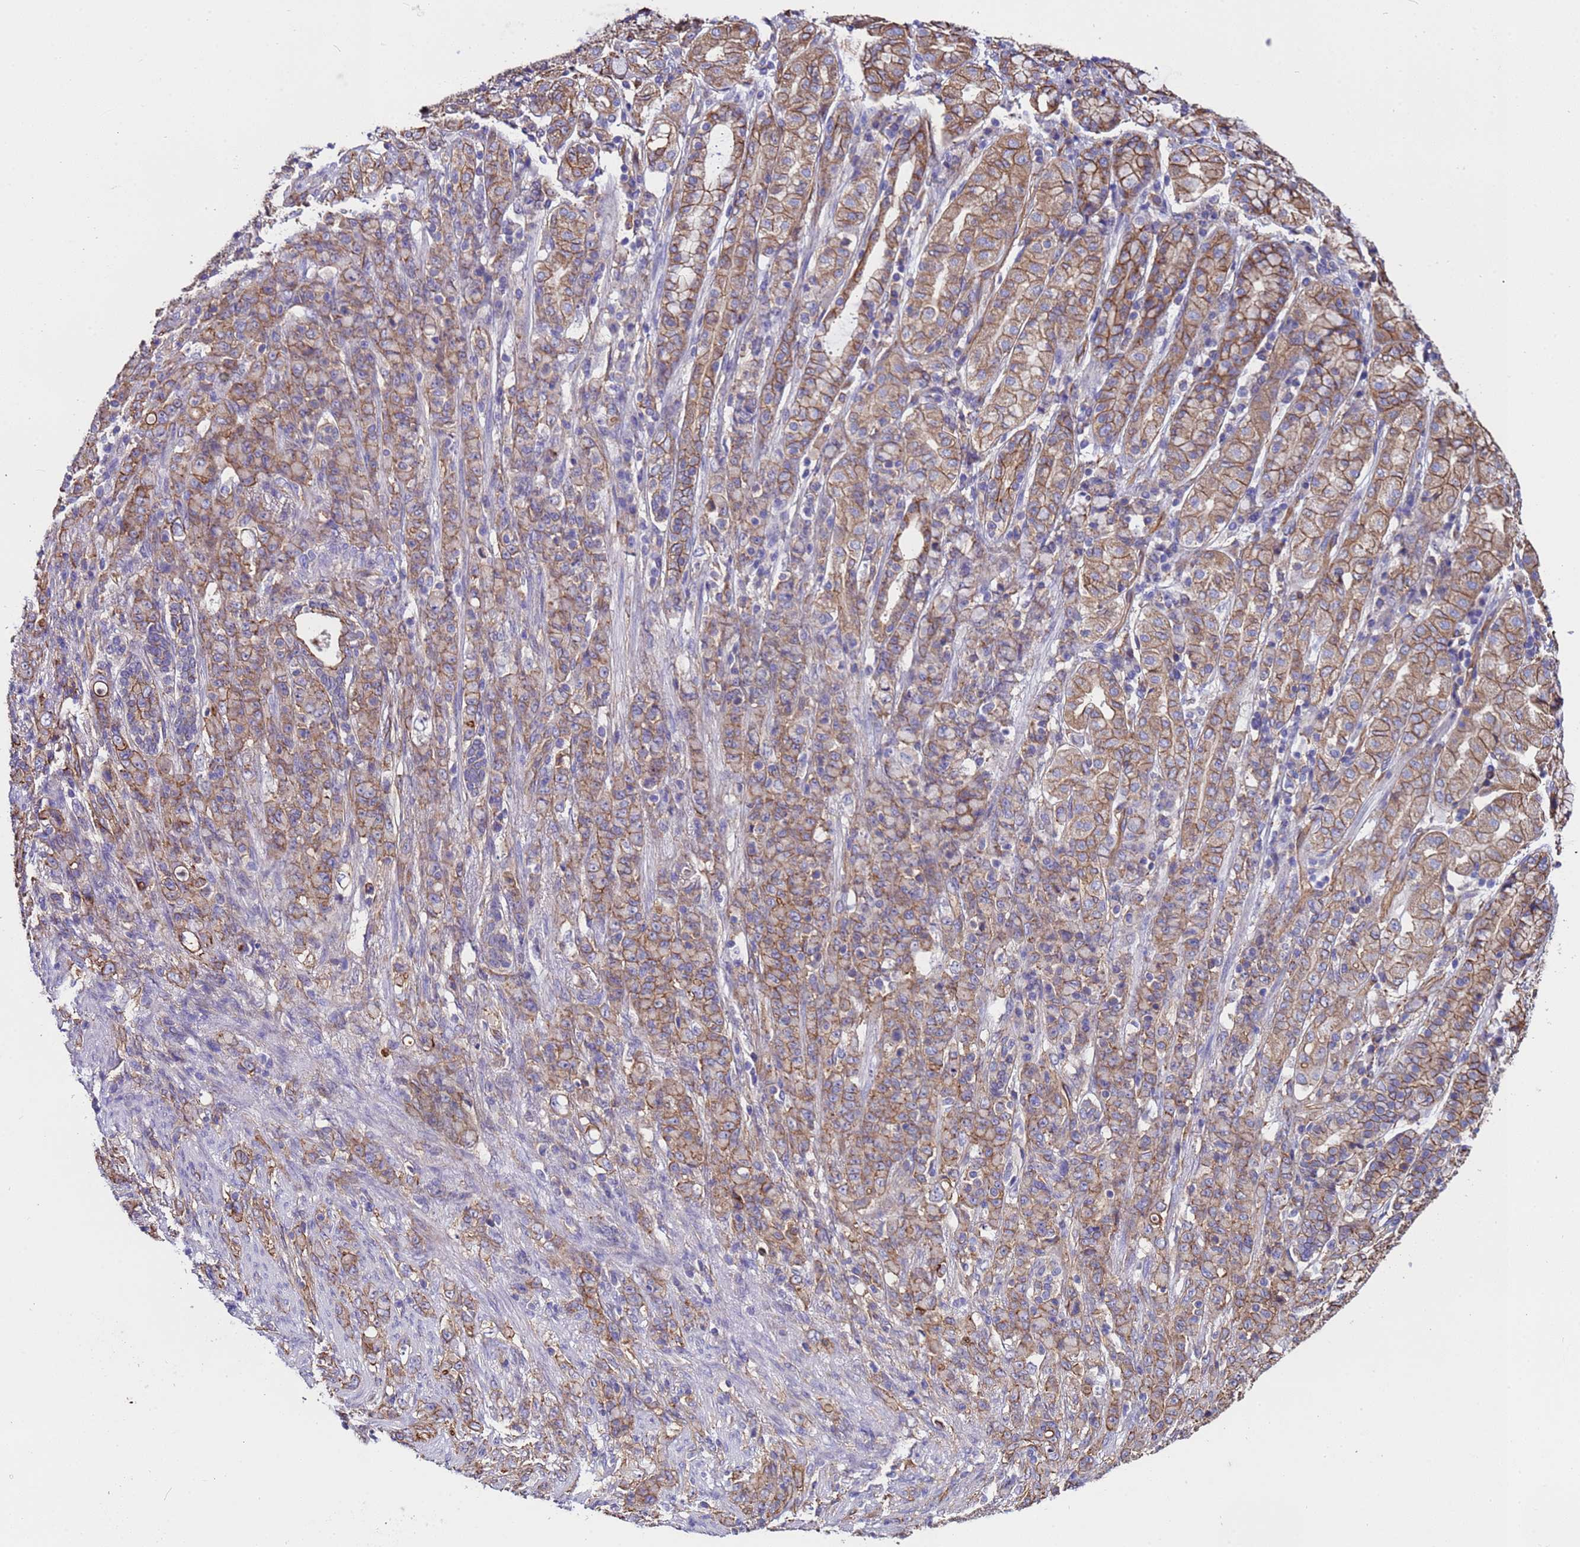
{"staining": {"intensity": "moderate", "quantity": ">75%", "location": "cytoplasmic/membranous"}, "tissue": "stomach cancer", "cell_type": "Tumor cells", "image_type": "cancer", "snomed": [{"axis": "morphology", "description": "Adenocarcinoma, NOS"}, {"axis": "topography", "description": "Stomach"}], "caption": "IHC histopathology image of adenocarcinoma (stomach) stained for a protein (brown), which demonstrates medium levels of moderate cytoplasmic/membranous staining in about >75% of tumor cells.", "gene": "ZNF248", "patient": {"sex": "female", "age": 79}}